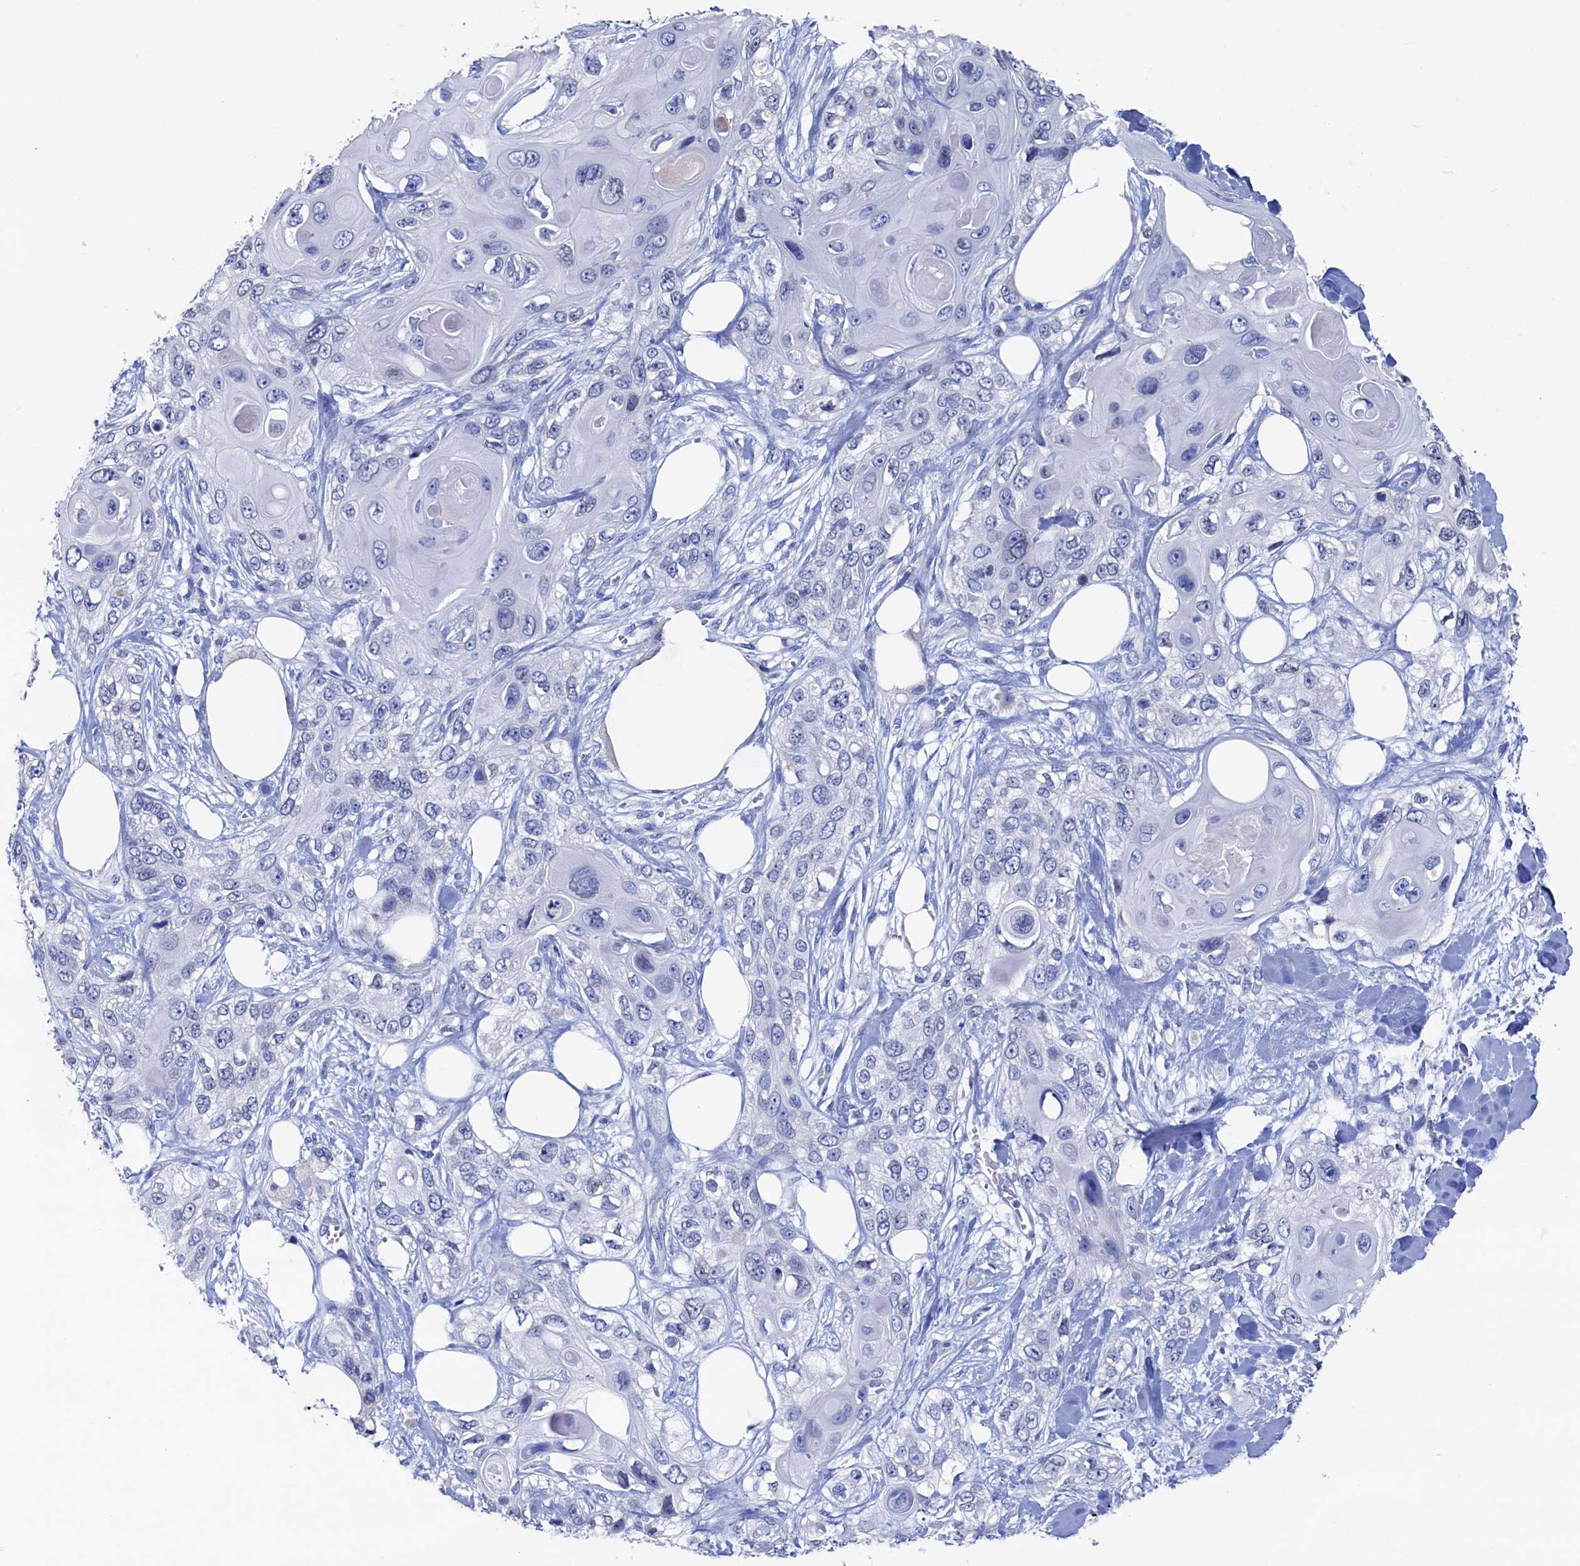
{"staining": {"intensity": "negative", "quantity": "none", "location": "none"}, "tissue": "skin cancer", "cell_type": "Tumor cells", "image_type": "cancer", "snomed": [{"axis": "morphology", "description": "Normal tissue, NOS"}, {"axis": "morphology", "description": "Squamous cell carcinoma, NOS"}, {"axis": "topography", "description": "Skin"}], "caption": "This is an IHC image of skin cancer. There is no staining in tumor cells.", "gene": "C11orf54", "patient": {"sex": "male", "age": 72}}